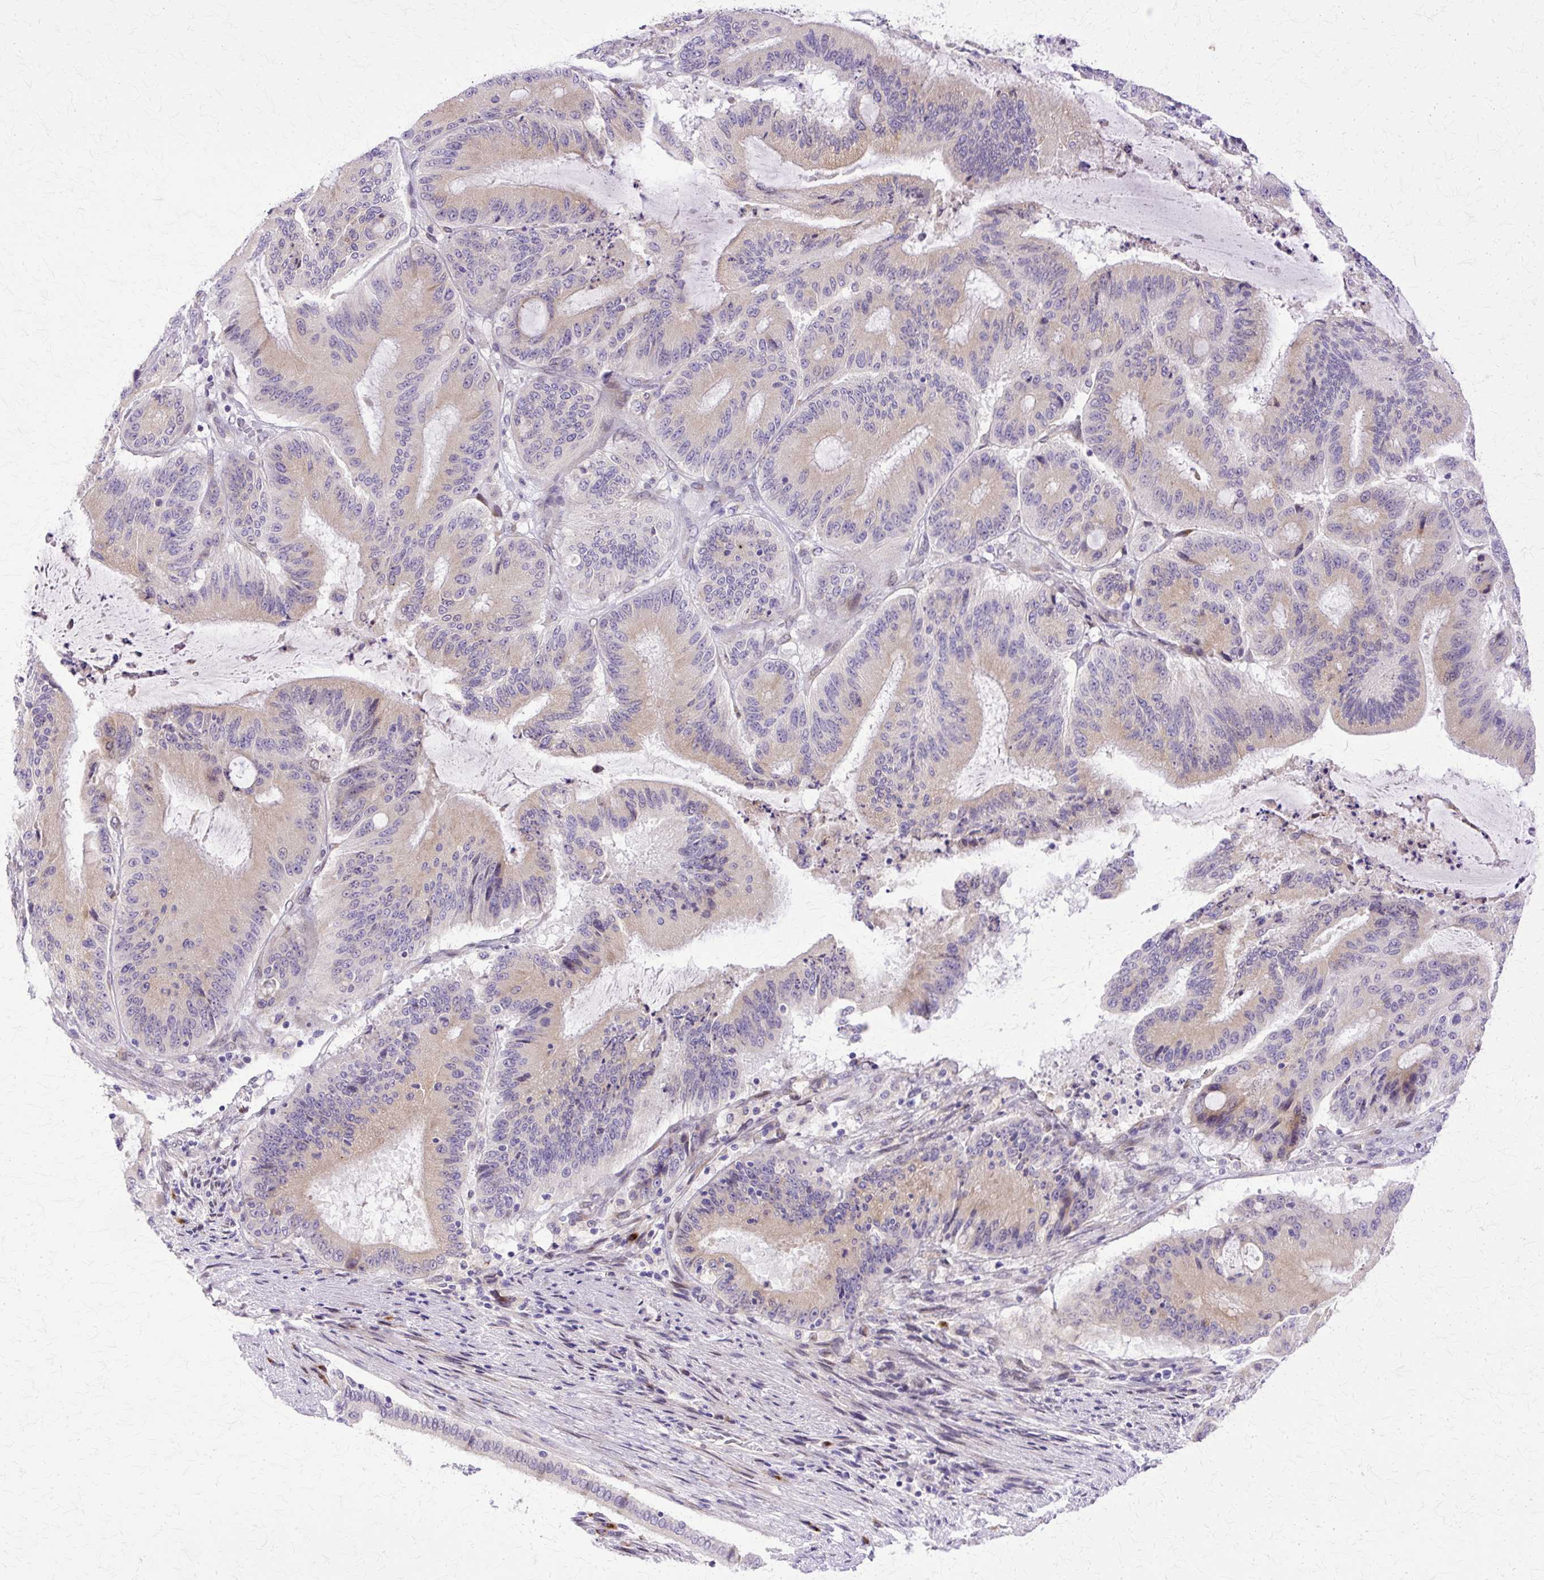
{"staining": {"intensity": "weak", "quantity": "25%-75%", "location": "cytoplasmic/membranous"}, "tissue": "liver cancer", "cell_type": "Tumor cells", "image_type": "cancer", "snomed": [{"axis": "morphology", "description": "Normal tissue, NOS"}, {"axis": "morphology", "description": "Cholangiocarcinoma"}, {"axis": "topography", "description": "Liver"}, {"axis": "topography", "description": "Peripheral nerve tissue"}], "caption": "Liver cancer (cholangiocarcinoma) was stained to show a protein in brown. There is low levels of weak cytoplasmic/membranous staining in approximately 25%-75% of tumor cells.", "gene": "TBC1D3G", "patient": {"sex": "female", "age": 73}}